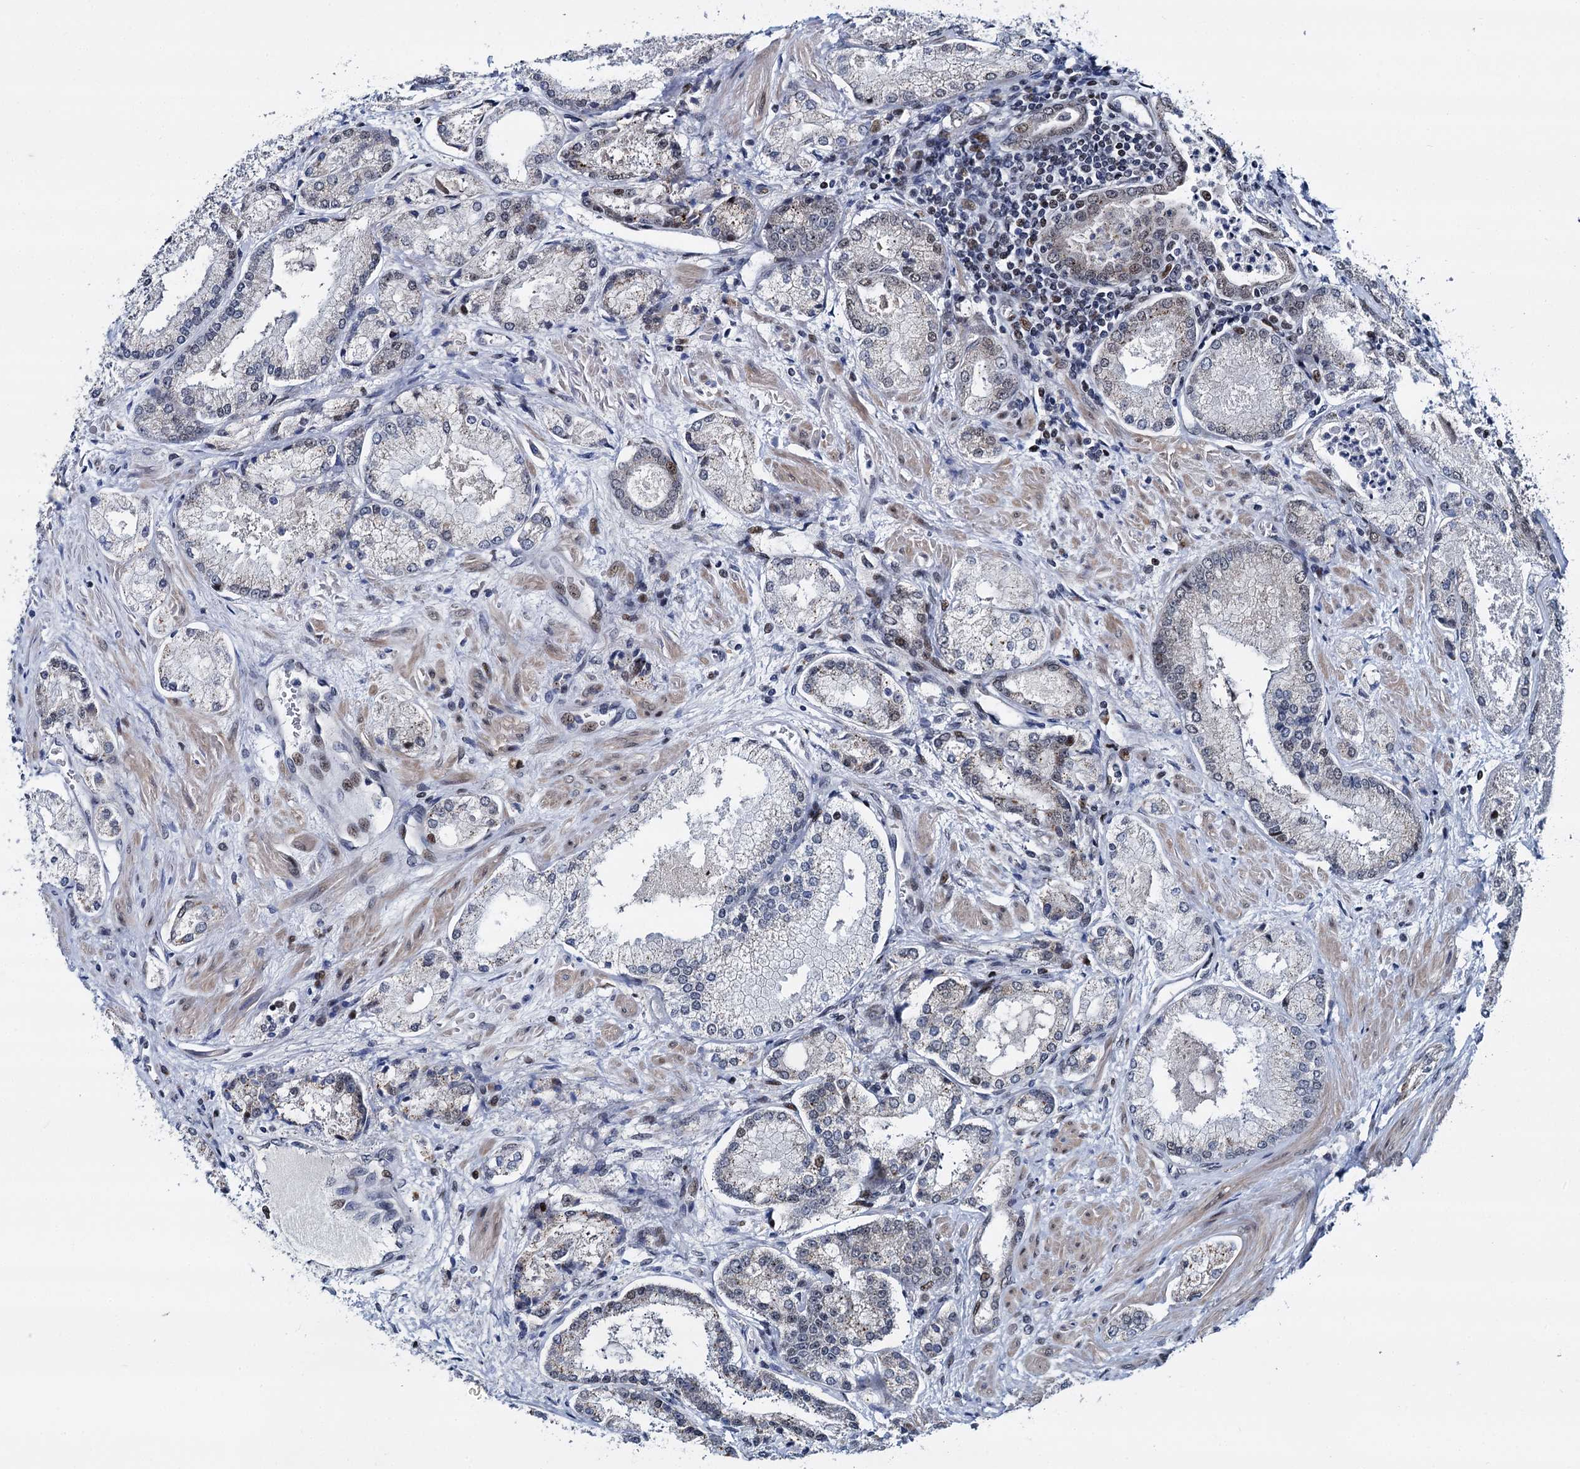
{"staining": {"intensity": "weak", "quantity": "<25%", "location": "cytoplasmic/membranous"}, "tissue": "prostate cancer", "cell_type": "Tumor cells", "image_type": "cancer", "snomed": [{"axis": "morphology", "description": "Adenocarcinoma, Low grade"}, {"axis": "topography", "description": "Prostate"}], "caption": "Tumor cells are negative for protein expression in human prostate cancer.", "gene": "RUFY2", "patient": {"sex": "male", "age": 74}}